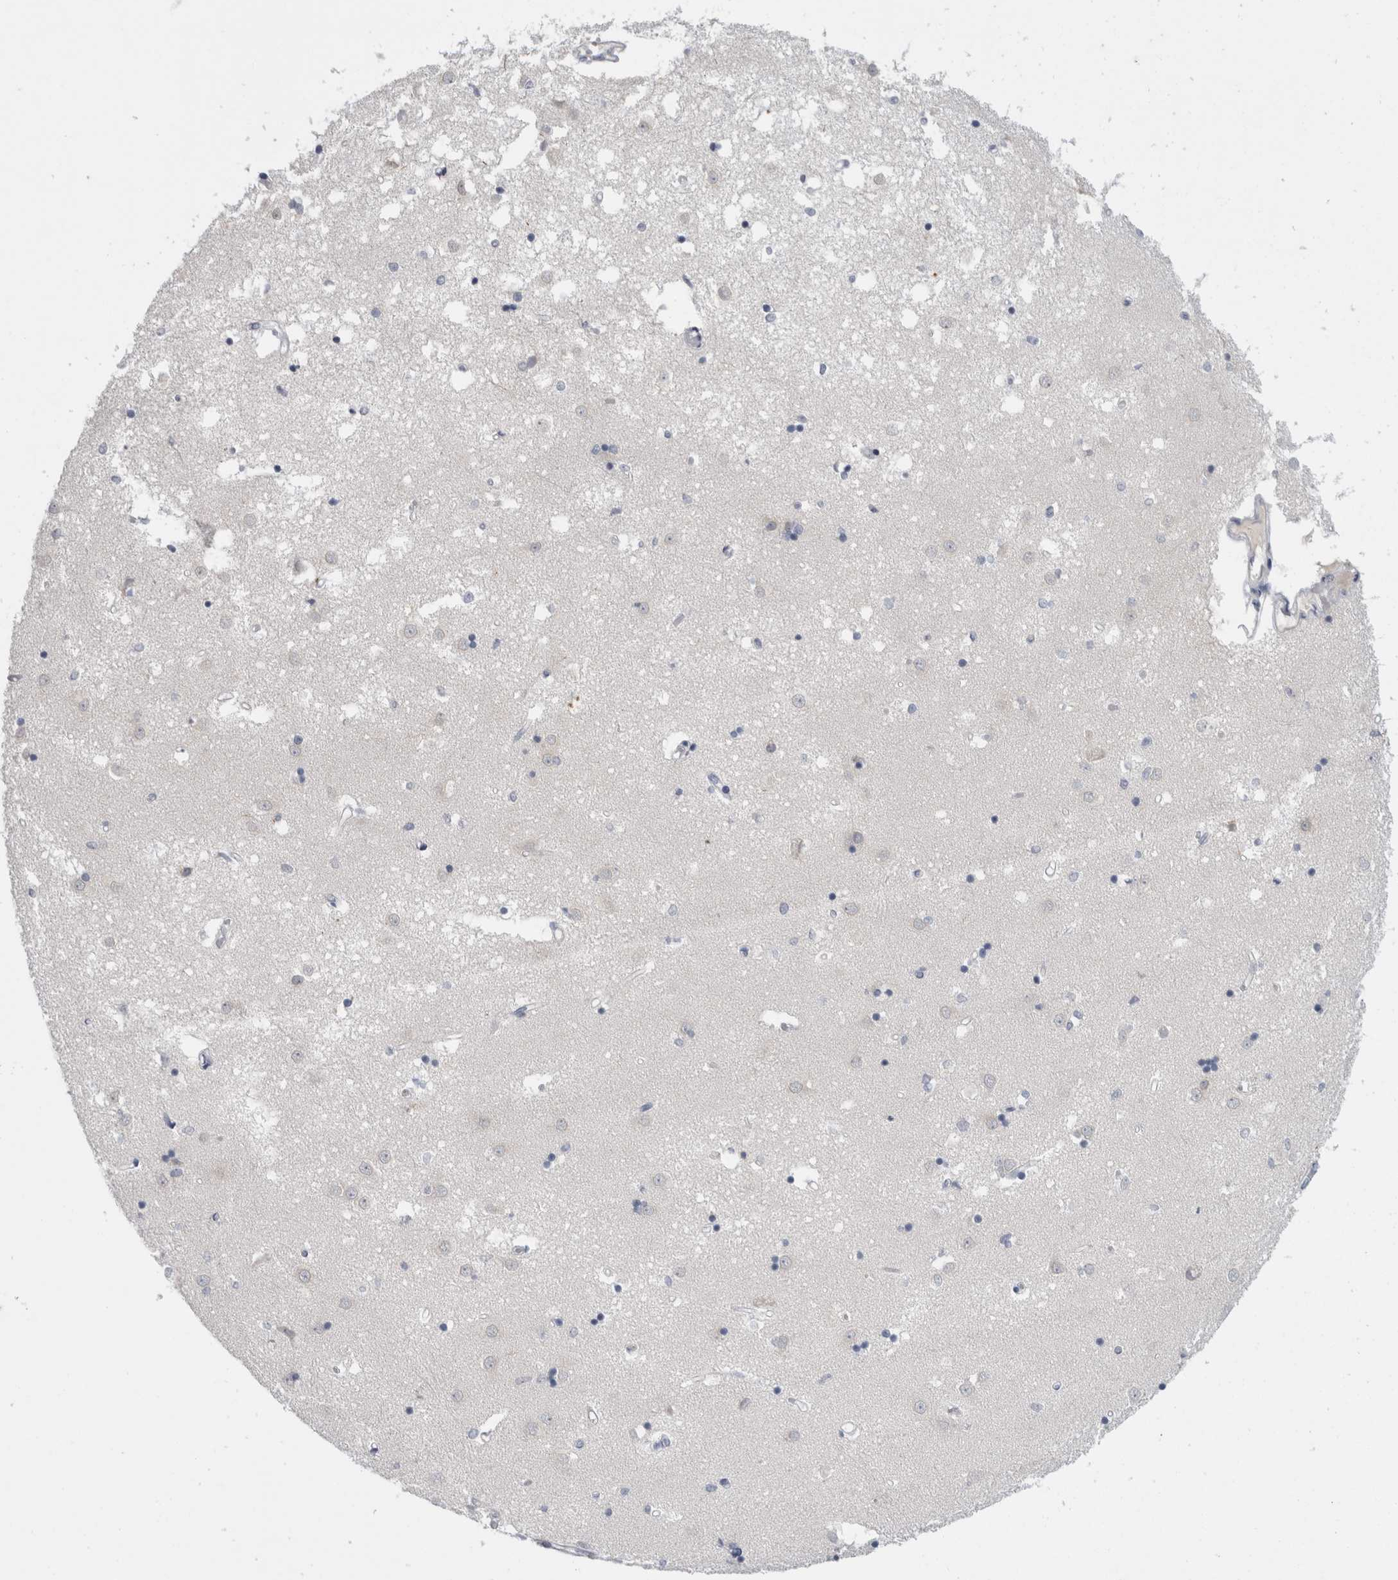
{"staining": {"intensity": "negative", "quantity": "none", "location": "none"}, "tissue": "caudate", "cell_type": "Glial cells", "image_type": "normal", "snomed": [{"axis": "morphology", "description": "Normal tissue, NOS"}, {"axis": "topography", "description": "Lateral ventricle wall"}], "caption": "IHC histopathology image of unremarkable human caudate stained for a protein (brown), which shows no expression in glial cells.", "gene": "ADAM2", "patient": {"sex": "male", "age": 45}}